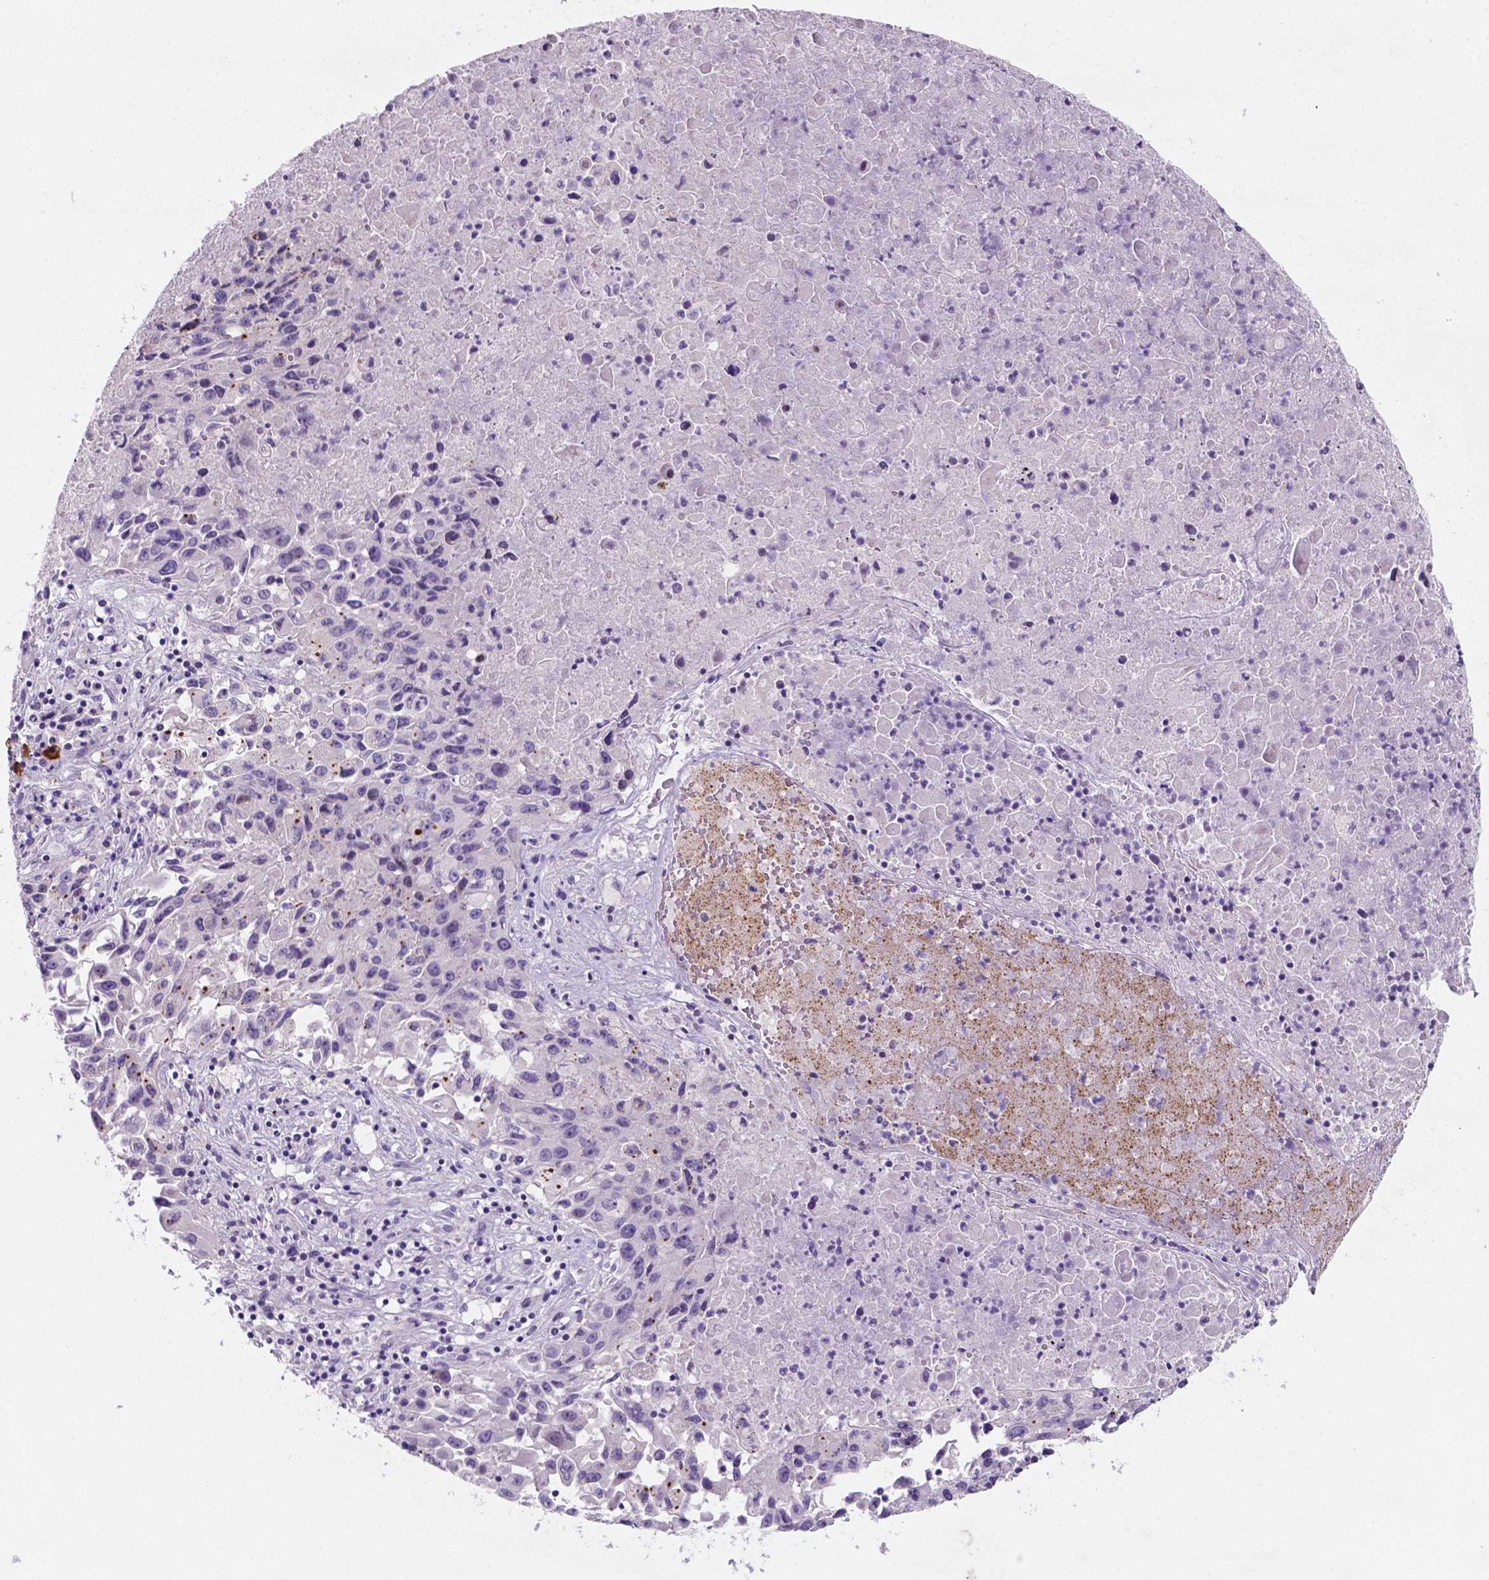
{"staining": {"intensity": "negative", "quantity": "none", "location": "none"}, "tissue": "lung cancer", "cell_type": "Tumor cells", "image_type": "cancer", "snomed": [{"axis": "morphology", "description": "Squamous cell carcinoma, NOS"}, {"axis": "topography", "description": "Lung"}], "caption": "There is no significant staining in tumor cells of lung cancer. (Brightfield microscopy of DAB (3,3'-diaminobenzidine) immunohistochemistry at high magnification).", "gene": "EBLN2", "patient": {"sex": "male", "age": 63}}